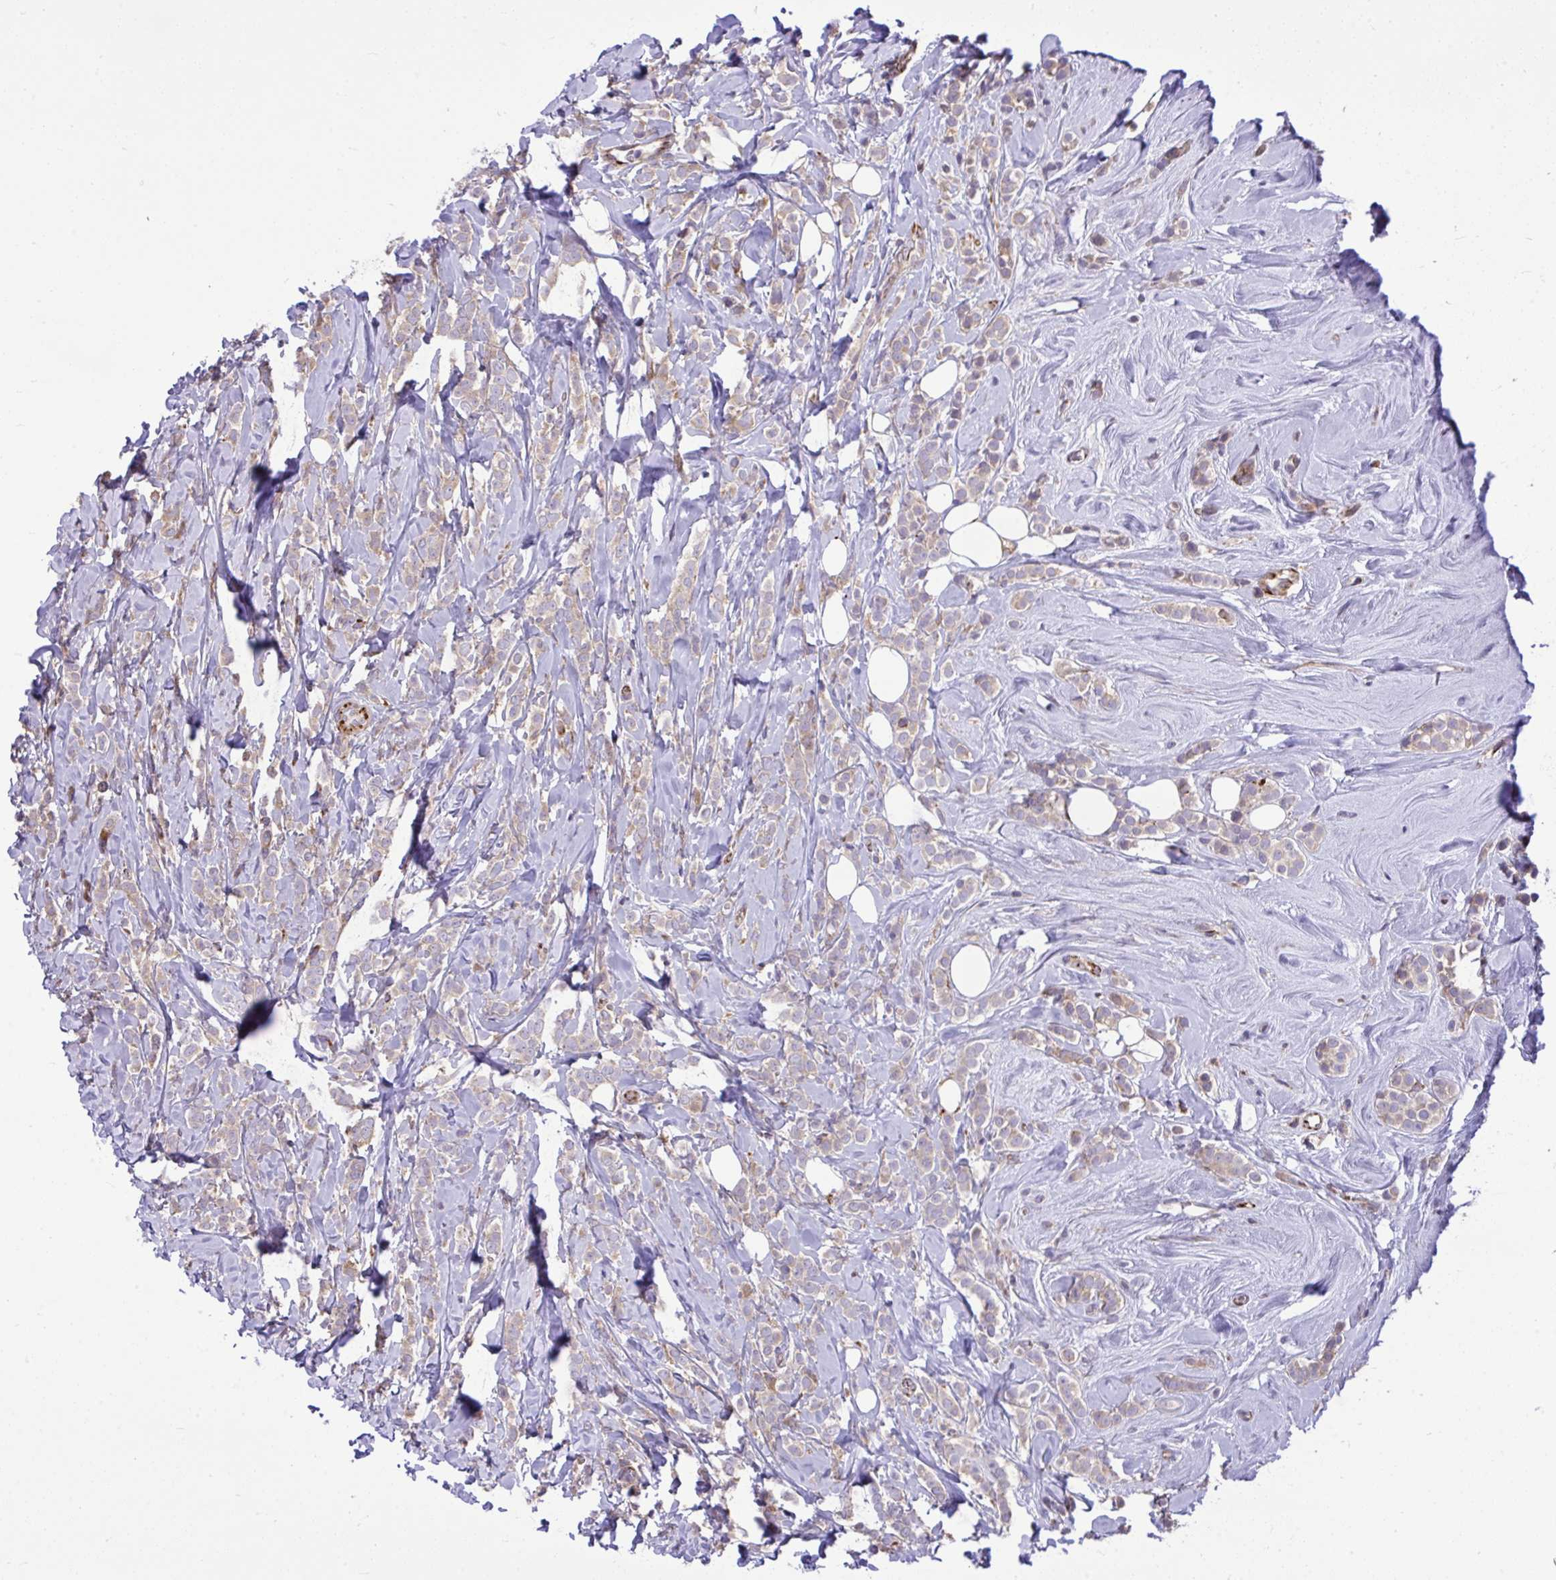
{"staining": {"intensity": "weak", "quantity": "<25%", "location": "cytoplasmic/membranous"}, "tissue": "breast cancer", "cell_type": "Tumor cells", "image_type": "cancer", "snomed": [{"axis": "morphology", "description": "Lobular carcinoma"}, {"axis": "topography", "description": "Breast"}], "caption": "An immunohistochemistry (IHC) image of breast lobular carcinoma is shown. There is no staining in tumor cells of breast lobular carcinoma.", "gene": "PAIP2", "patient": {"sex": "female", "age": 49}}